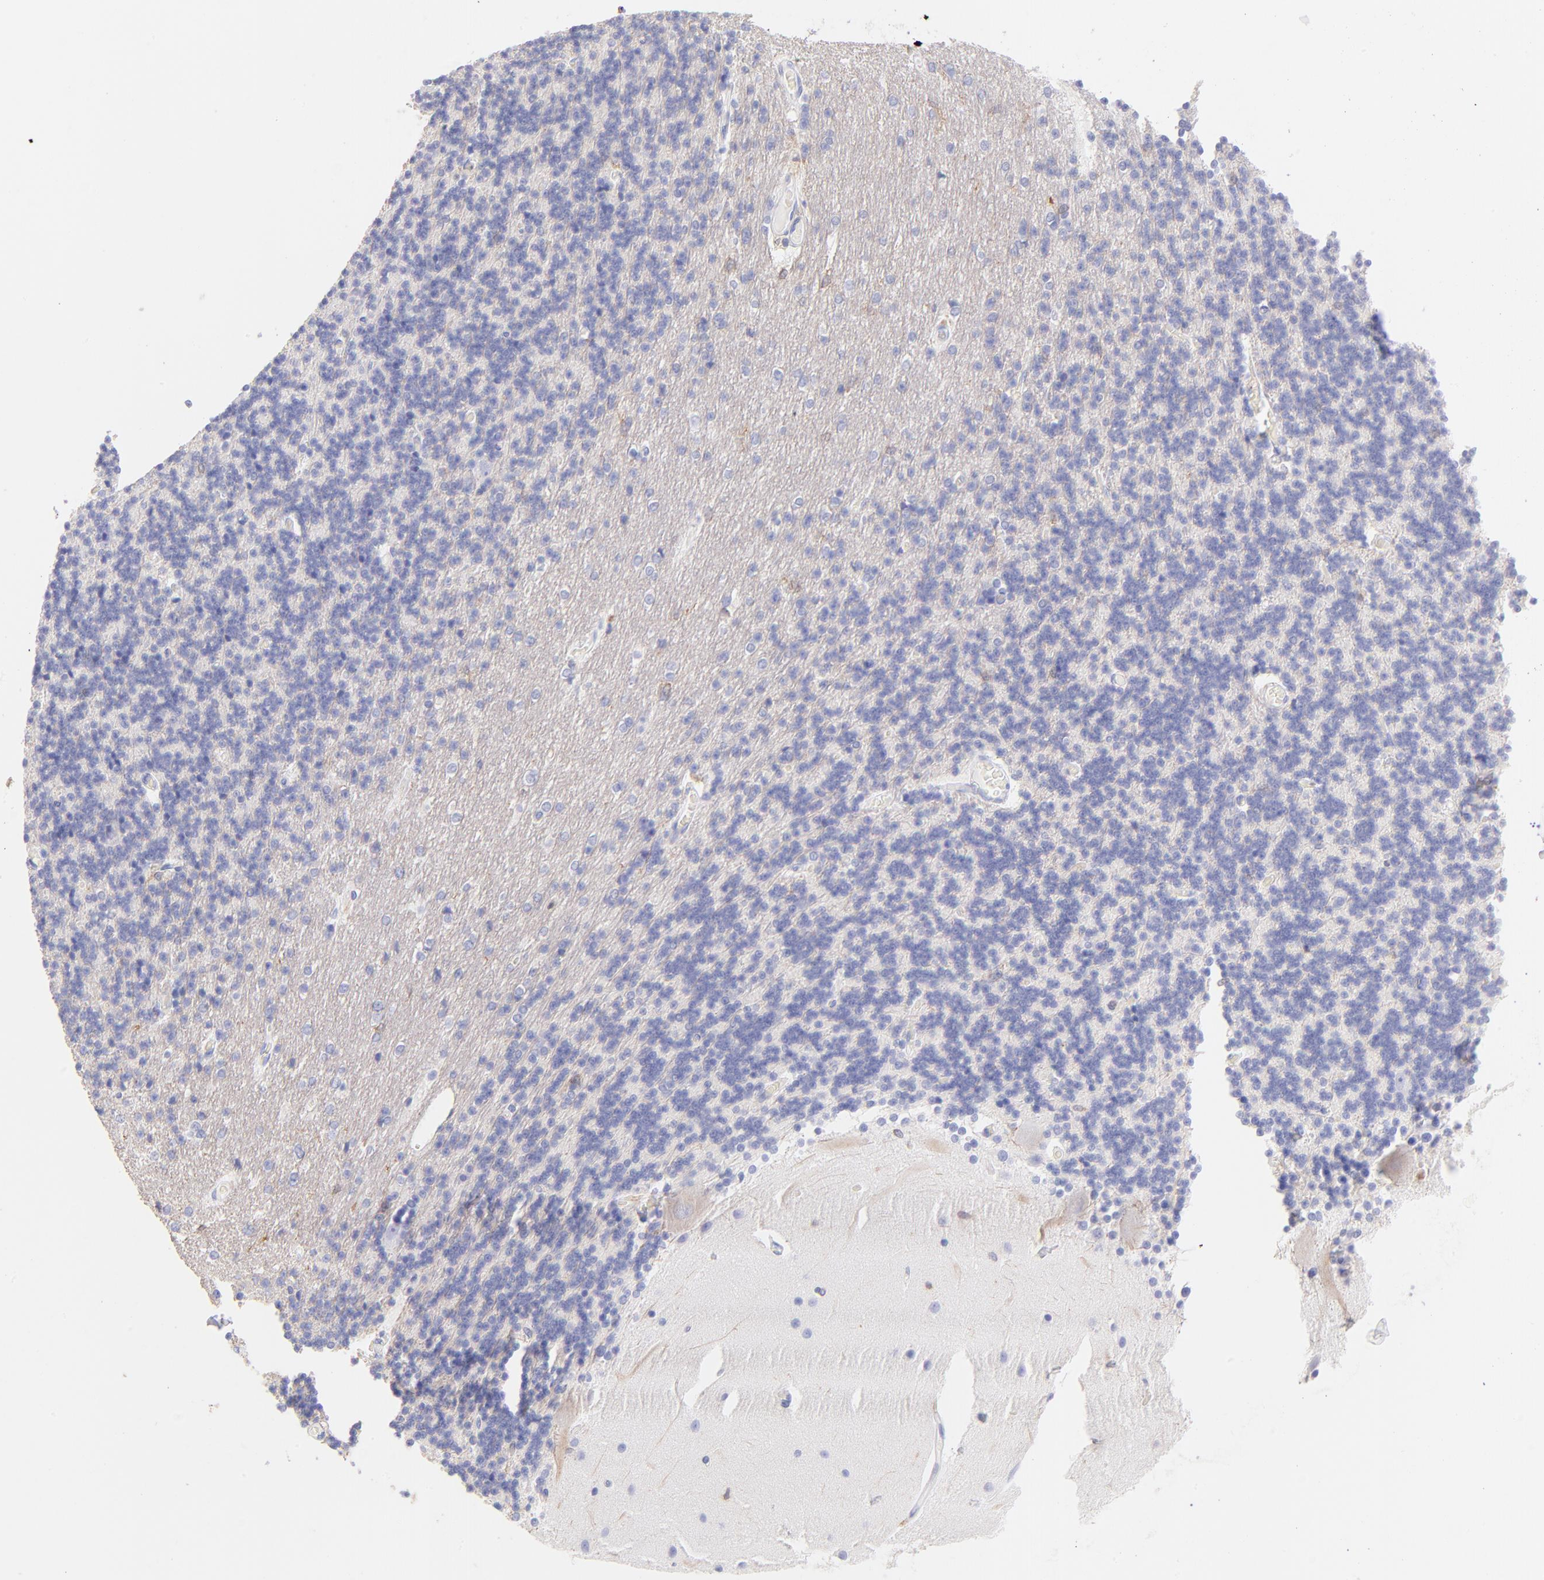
{"staining": {"intensity": "negative", "quantity": "none", "location": "none"}, "tissue": "cerebellum", "cell_type": "Cells in granular layer", "image_type": "normal", "snomed": [{"axis": "morphology", "description": "Normal tissue, NOS"}, {"axis": "topography", "description": "Cerebellum"}], "caption": "A micrograph of cerebellum stained for a protein exhibits no brown staining in cells in granular layer. Brightfield microscopy of IHC stained with DAB (3,3'-diaminobenzidine) (brown) and hematoxylin (blue), captured at high magnification.", "gene": "IRAG2", "patient": {"sex": "female", "age": 54}}